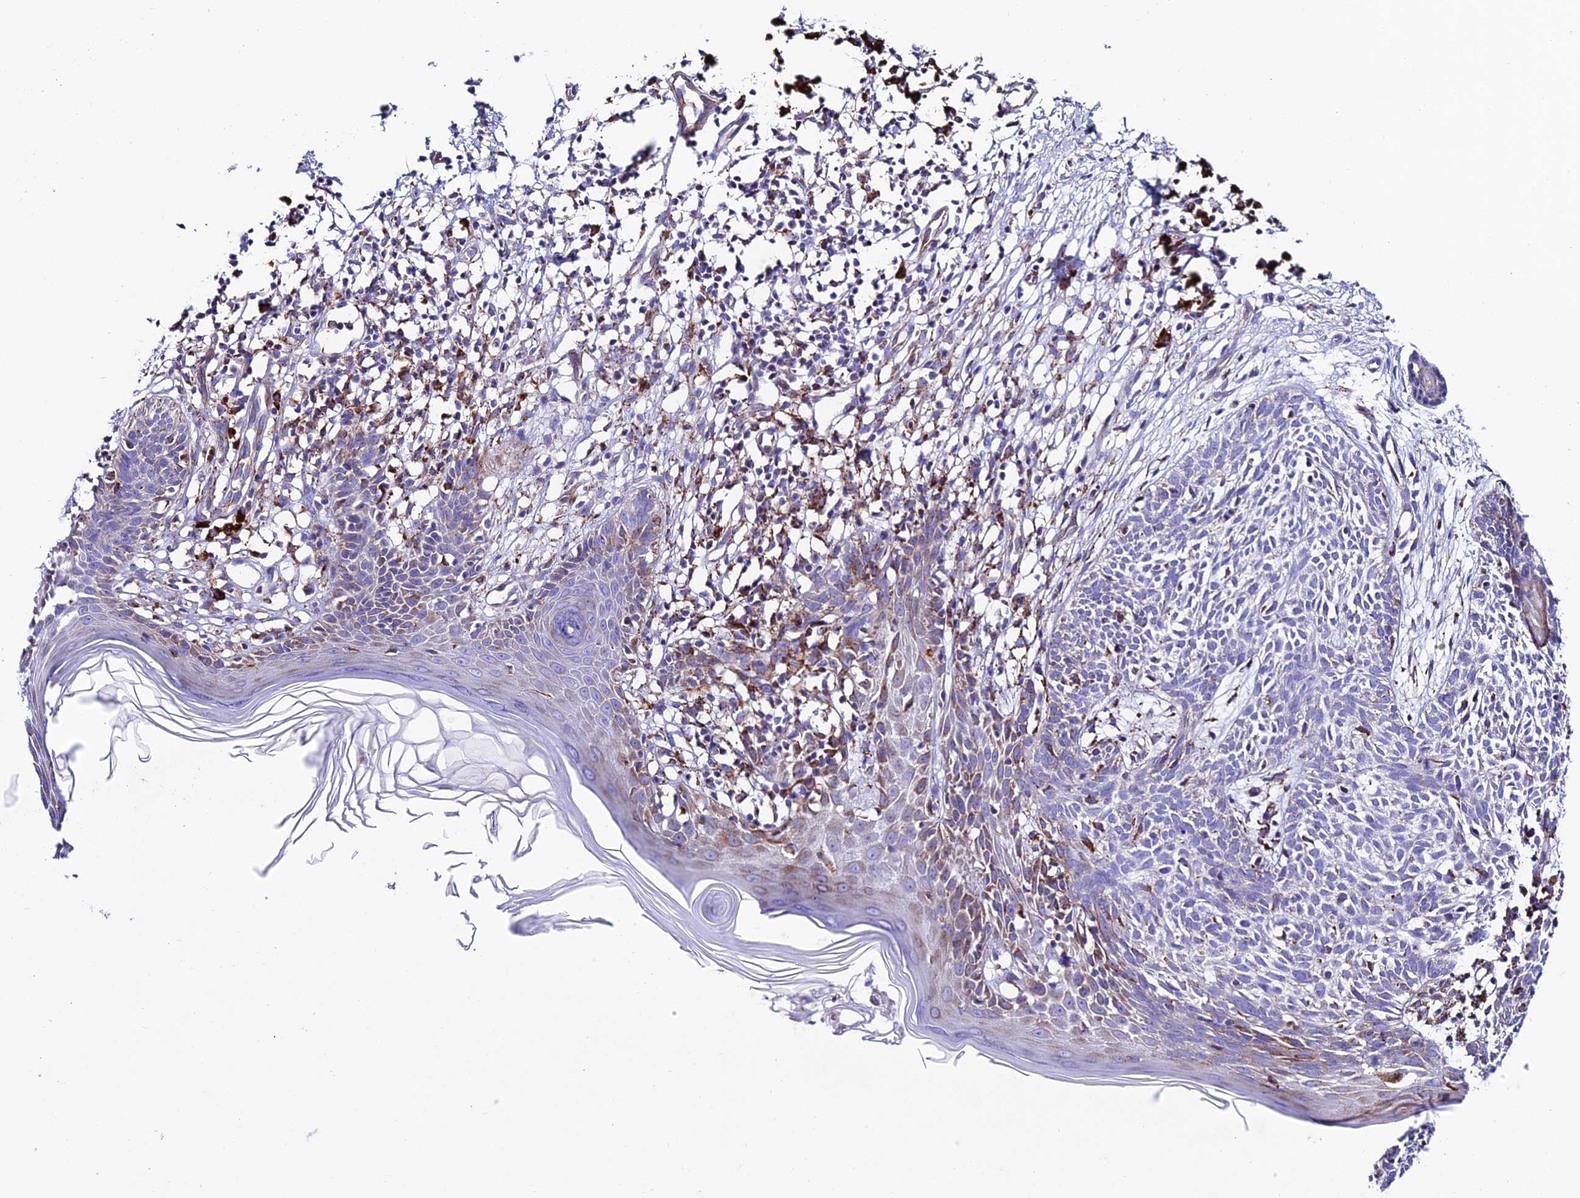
{"staining": {"intensity": "negative", "quantity": "none", "location": "none"}, "tissue": "skin cancer", "cell_type": "Tumor cells", "image_type": "cancer", "snomed": [{"axis": "morphology", "description": "Basal cell carcinoma"}, {"axis": "topography", "description": "Skin"}], "caption": "Immunohistochemistry image of skin basal cell carcinoma stained for a protein (brown), which shows no expression in tumor cells.", "gene": "TUBGCP6", "patient": {"sex": "female", "age": 66}}